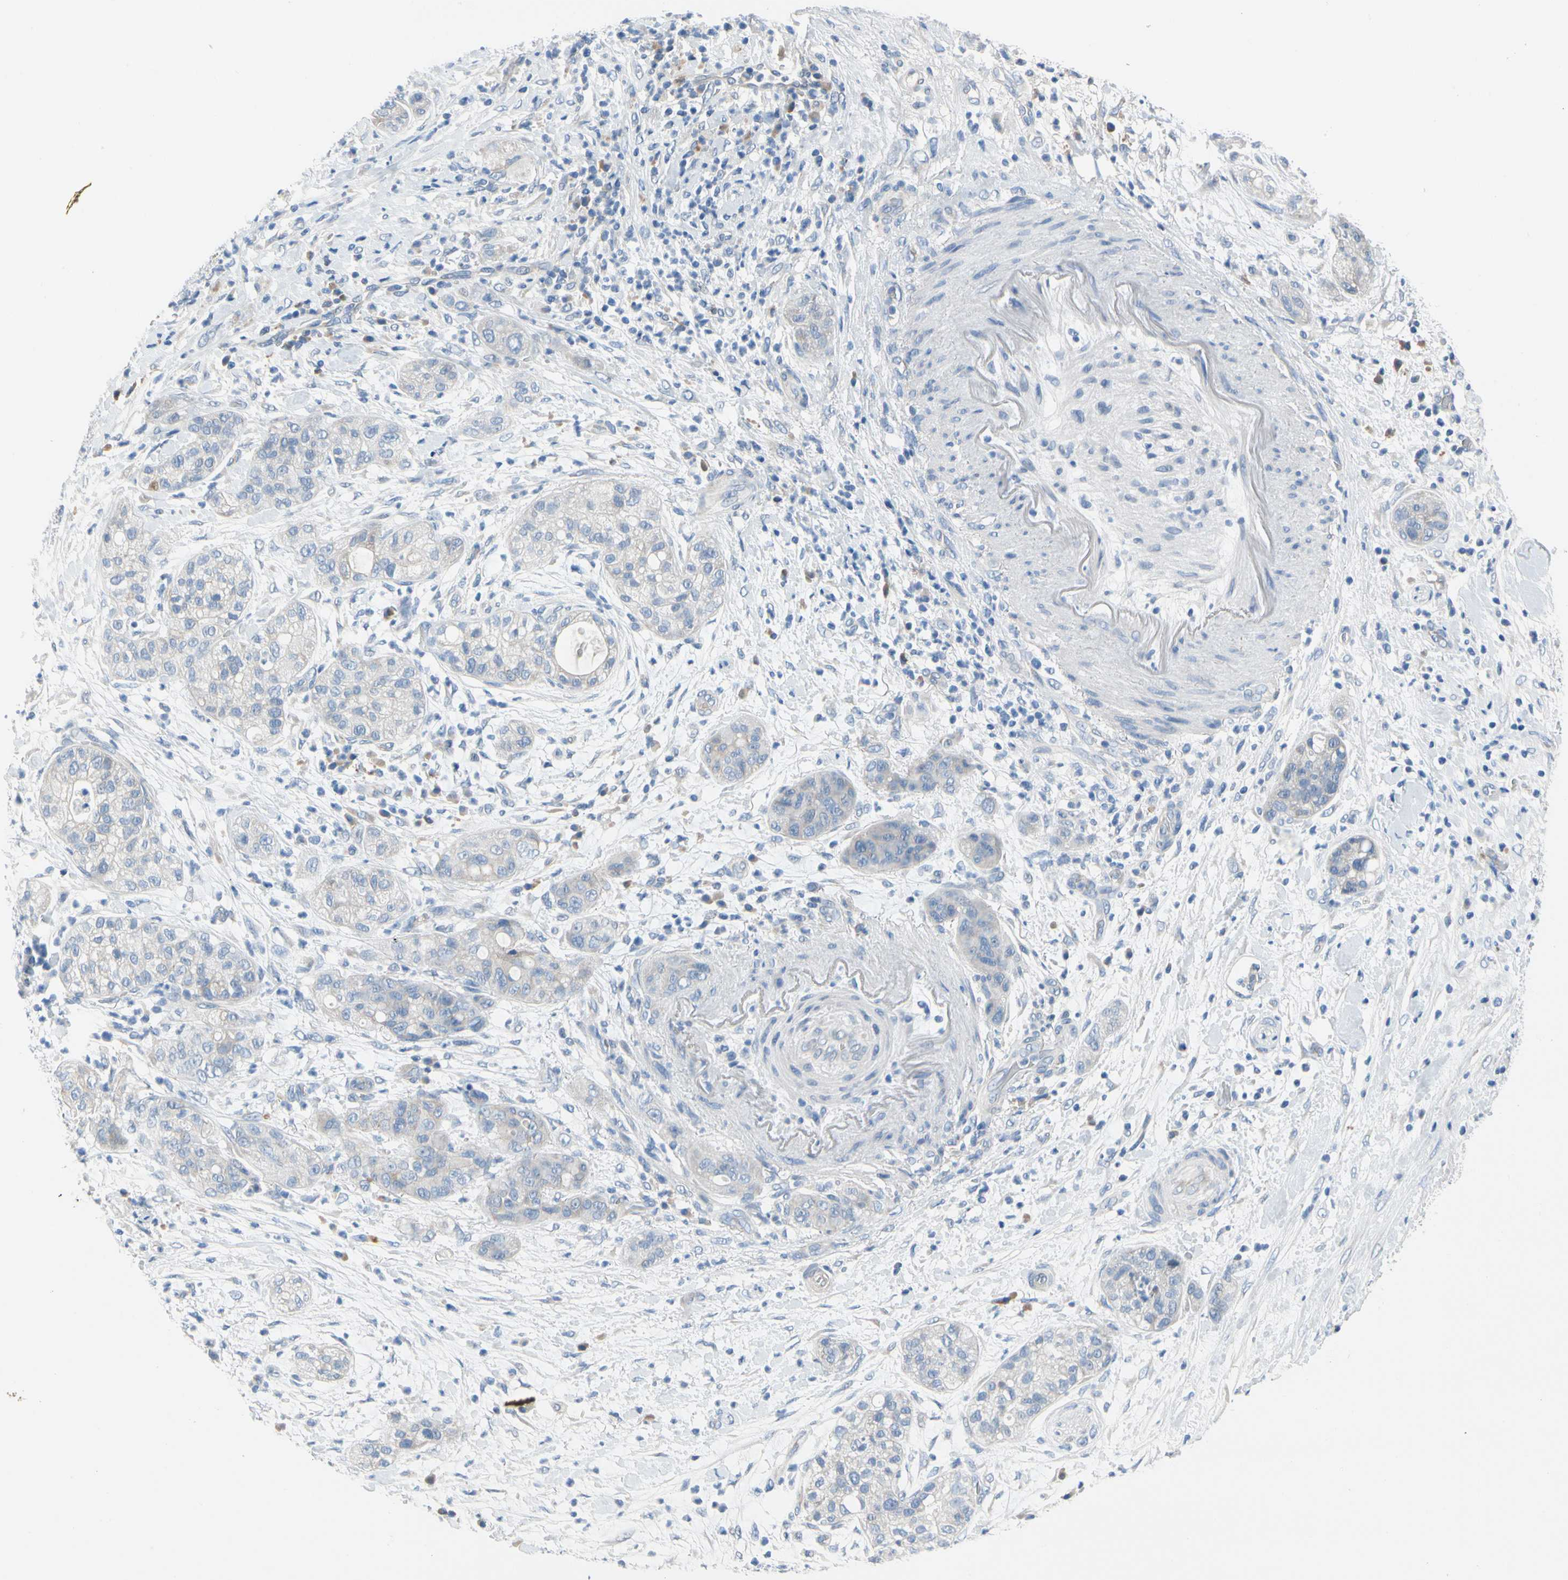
{"staining": {"intensity": "negative", "quantity": "none", "location": "none"}, "tissue": "pancreatic cancer", "cell_type": "Tumor cells", "image_type": "cancer", "snomed": [{"axis": "morphology", "description": "Adenocarcinoma, NOS"}, {"axis": "topography", "description": "Pancreas"}], "caption": "Pancreatic adenocarcinoma stained for a protein using immunohistochemistry shows no expression tumor cells.", "gene": "CA14", "patient": {"sex": "female", "age": 78}}